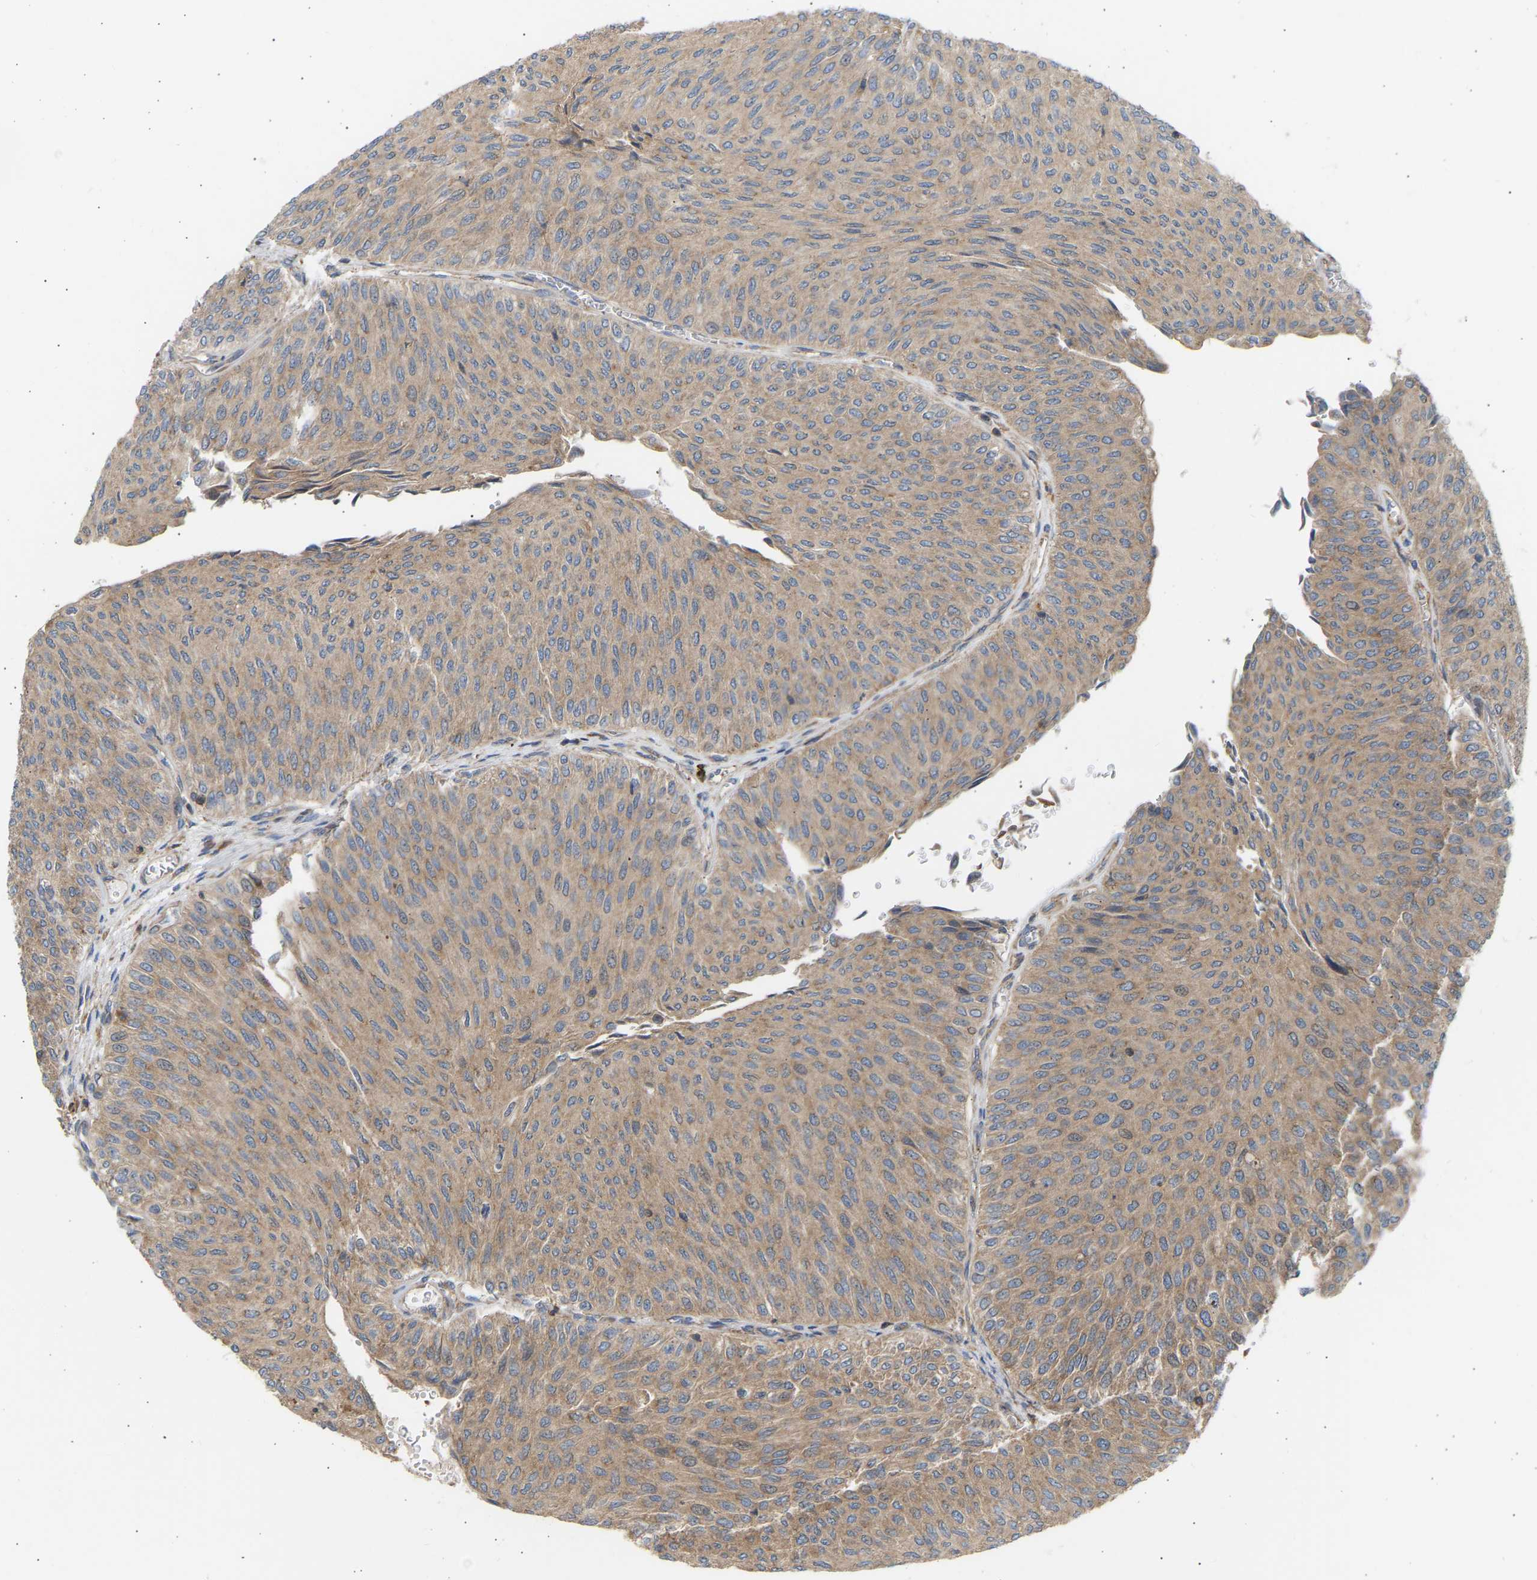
{"staining": {"intensity": "weak", "quantity": ">75%", "location": "cytoplasmic/membranous"}, "tissue": "urothelial cancer", "cell_type": "Tumor cells", "image_type": "cancer", "snomed": [{"axis": "morphology", "description": "Urothelial carcinoma, Low grade"}, {"axis": "topography", "description": "Urinary bladder"}], "caption": "High-magnification brightfield microscopy of urothelial cancer stained with DAB (brown) and counterstained with hematoxylin (blue). tumor cells exhibit weak cytoplasmic/membranous positivity is present in approximately>75% of cells.", "gene": "GCN1", "patient": {"sex": "male", "age": 78}}